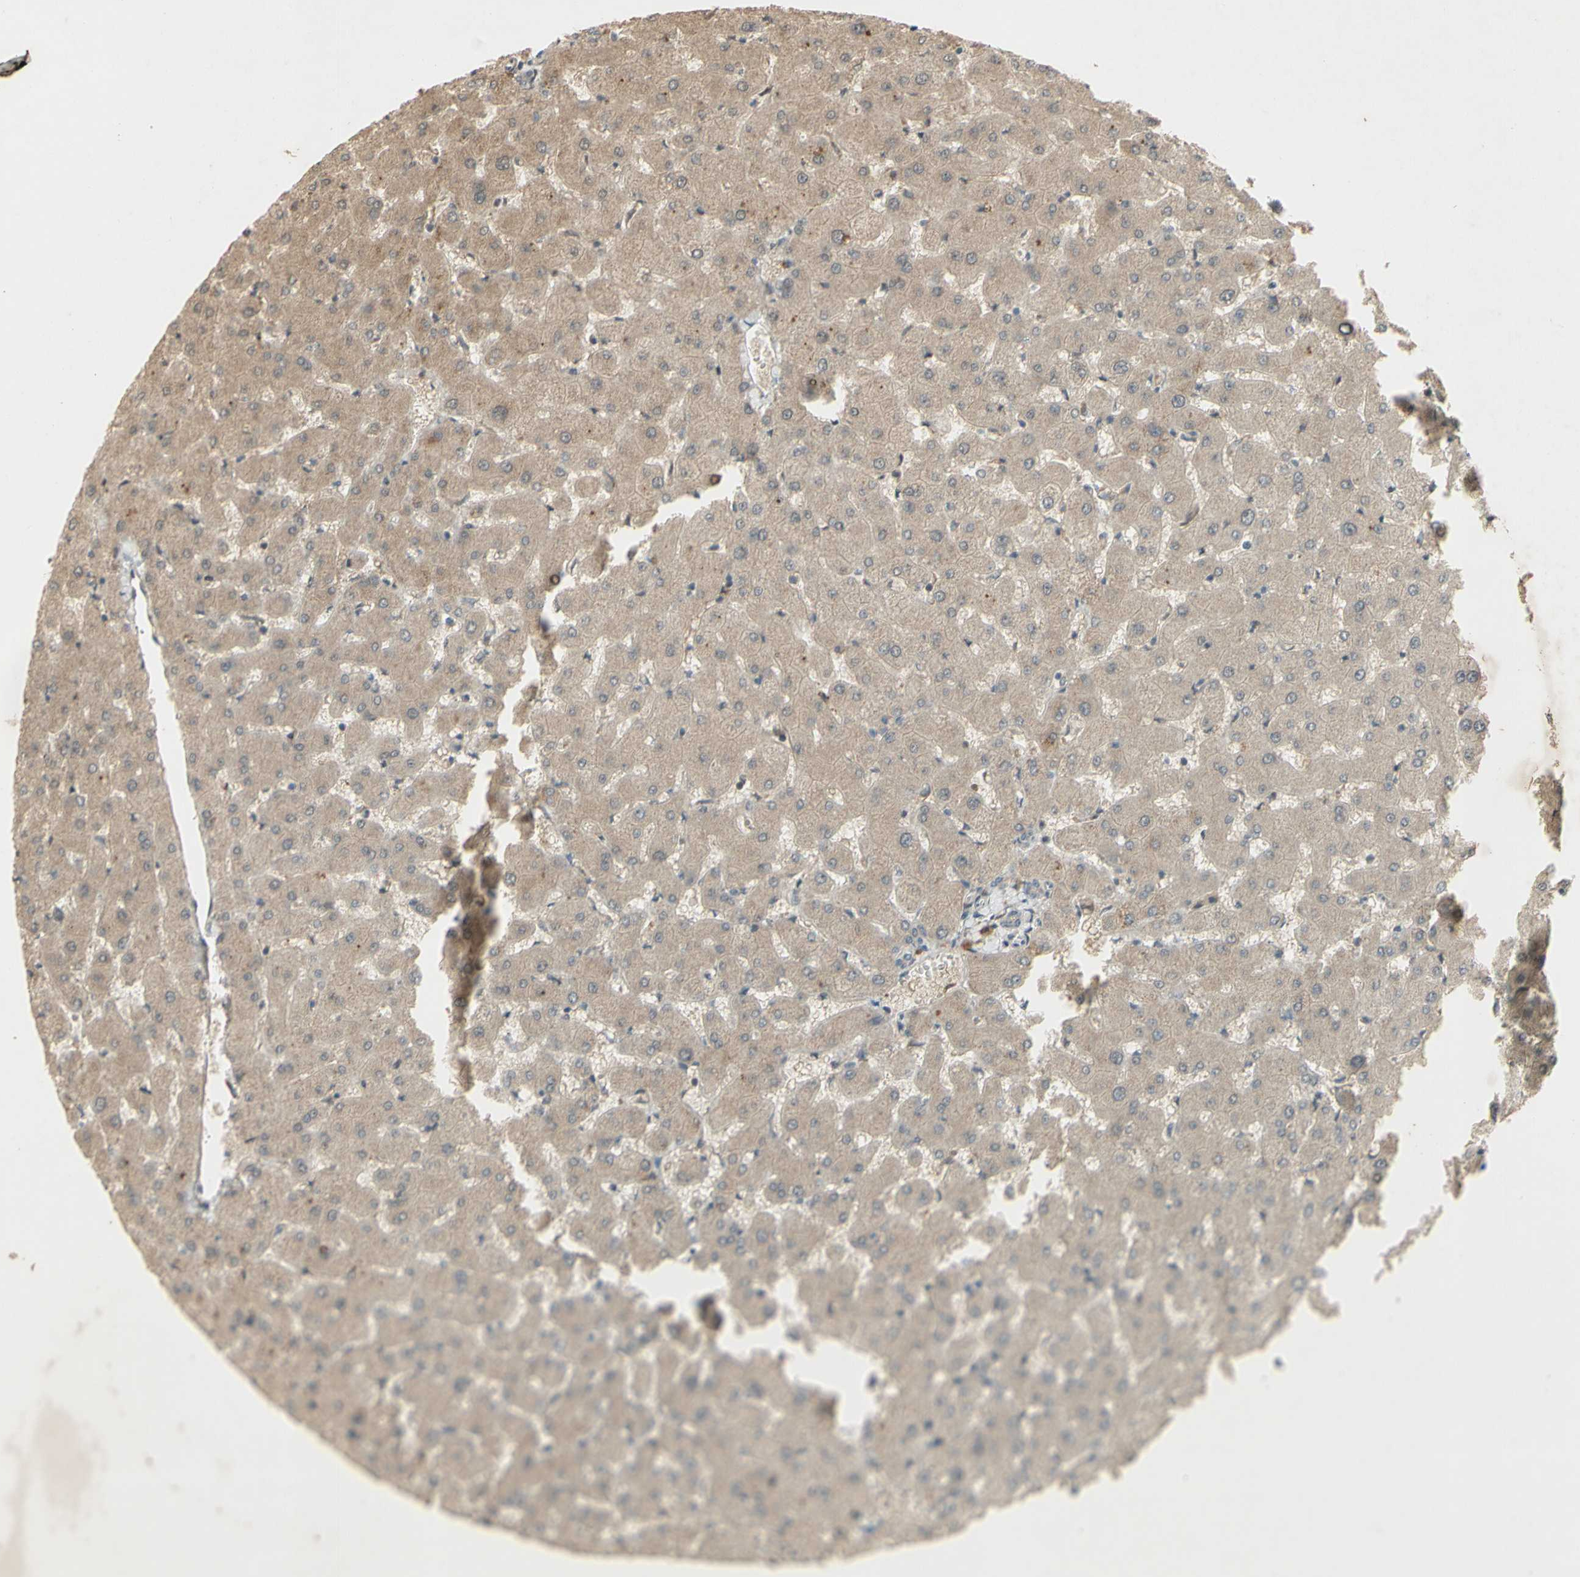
{"staining": {"intensity": "weak", "quantity": "25%-75%", "location": "cytoplasmic/membranous"}, "tissue": "liver", "cell_type": "Cholangiocytes", "image_type": "normal", "snomed": [{"axis": "morphology", "description": "Normal tissue, NOS"}, {"axis": "topography", "description": "Liver"}], "caption": "This histopathology image demonstrates IHC staining of unremarkable liver, with low weak cytoplasmic/membranous staining in approximately 25%-75% of cholangiocytes.", "gene": "NRG4", "patient": {"sex": "female", "age": 63}}